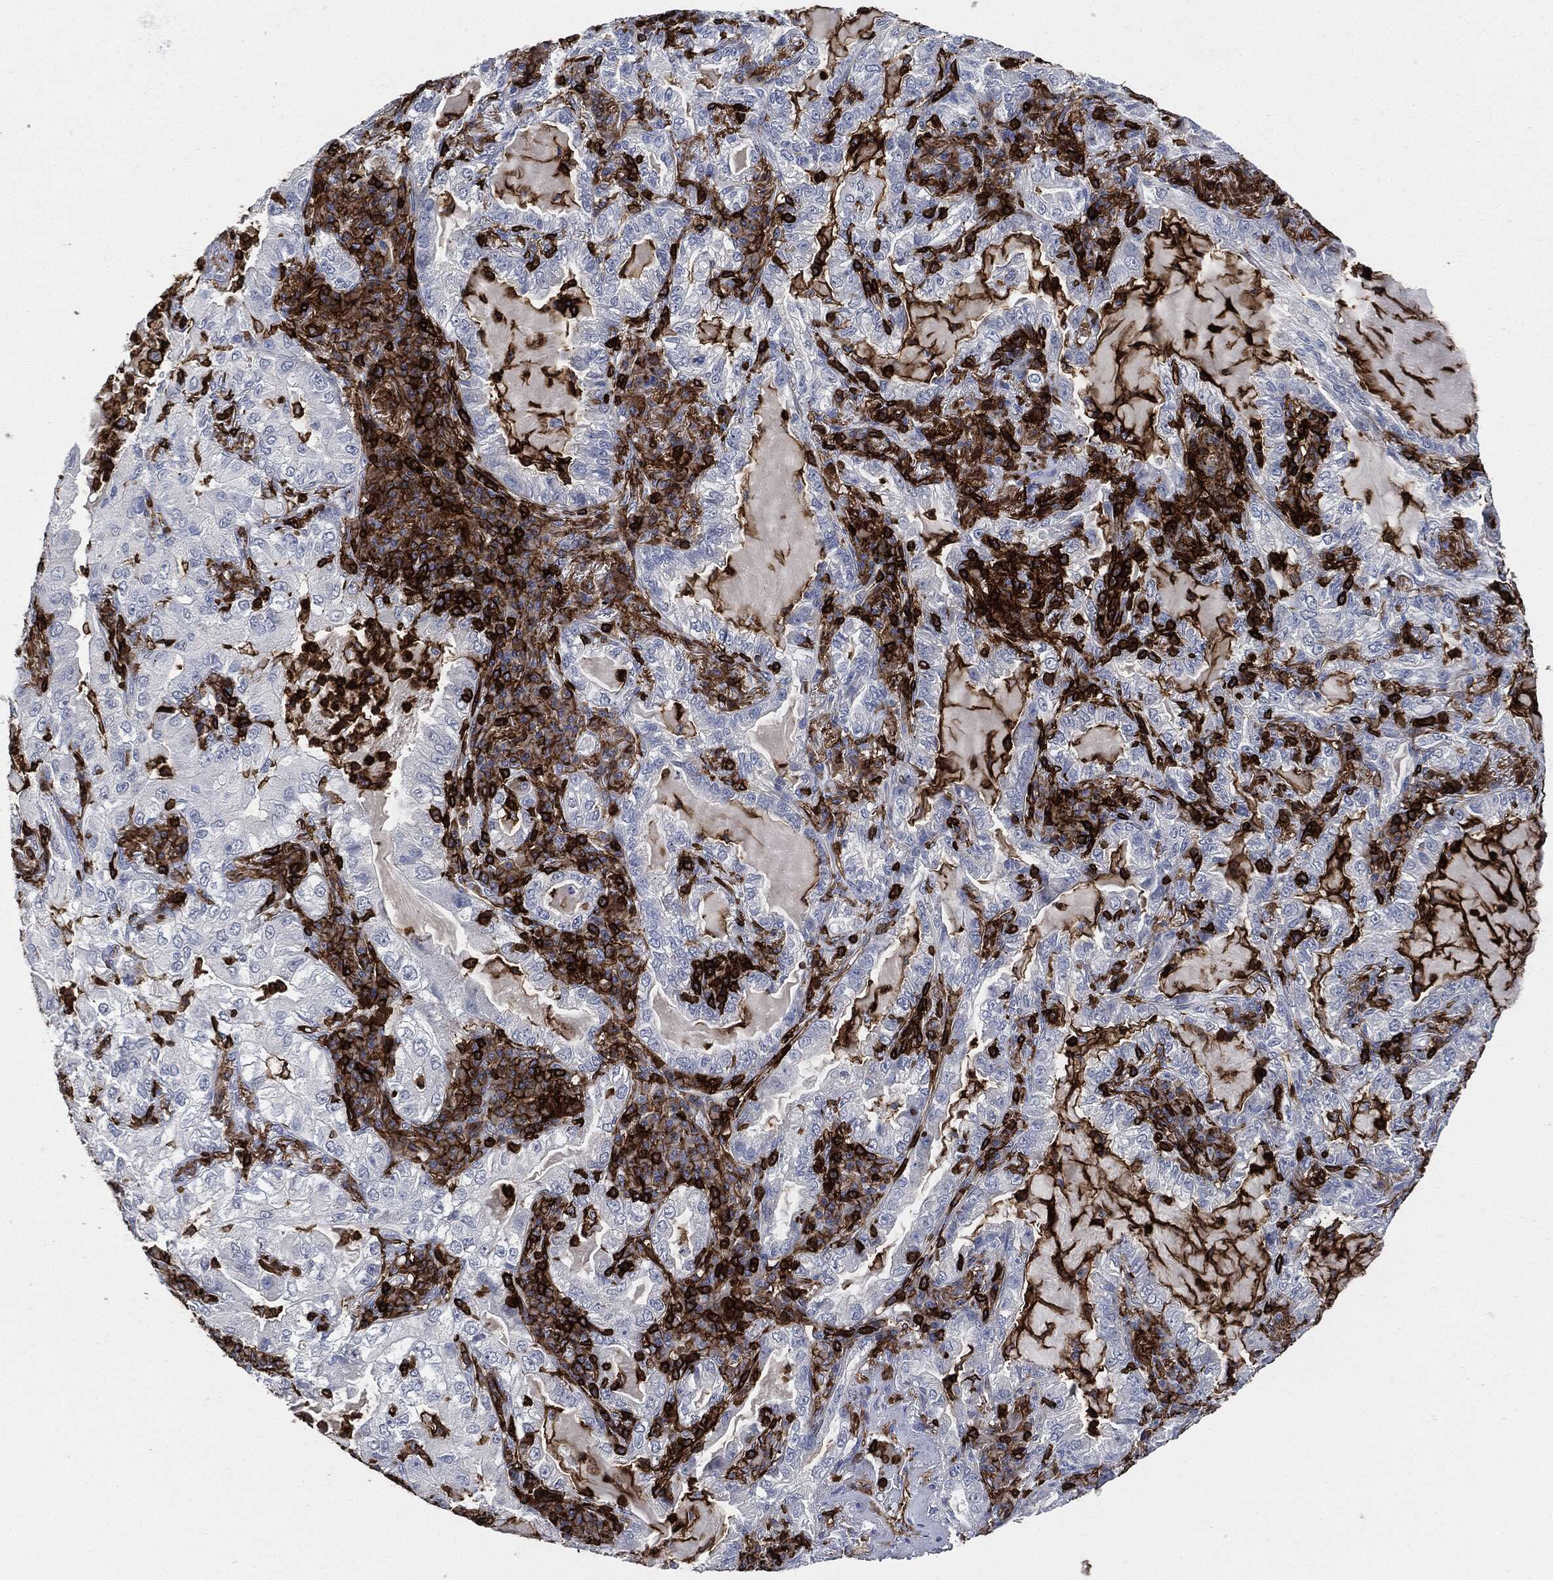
{"staining": {"intensity": "negative", "quantity": "none", "location": "none"}, "tissue": "lung cancer", "cell_type": "Tumor cells", "image_type": "cancer", "snomed": [{"axis": "morphology", "description": "Adenocarcinoma, NOS"}, {"axis": "topography", "description": "Lung"}], "caption": "Lung adenocarcinoma was stained to show a protein in brown. There is no significant positivity in tumor cells. The staining is performed using DAB brown chromogen with nuclei counter-stained in using hematoxylin.", "gene": "PTPRC", "patient": {"sex": "female", "age": 73}}